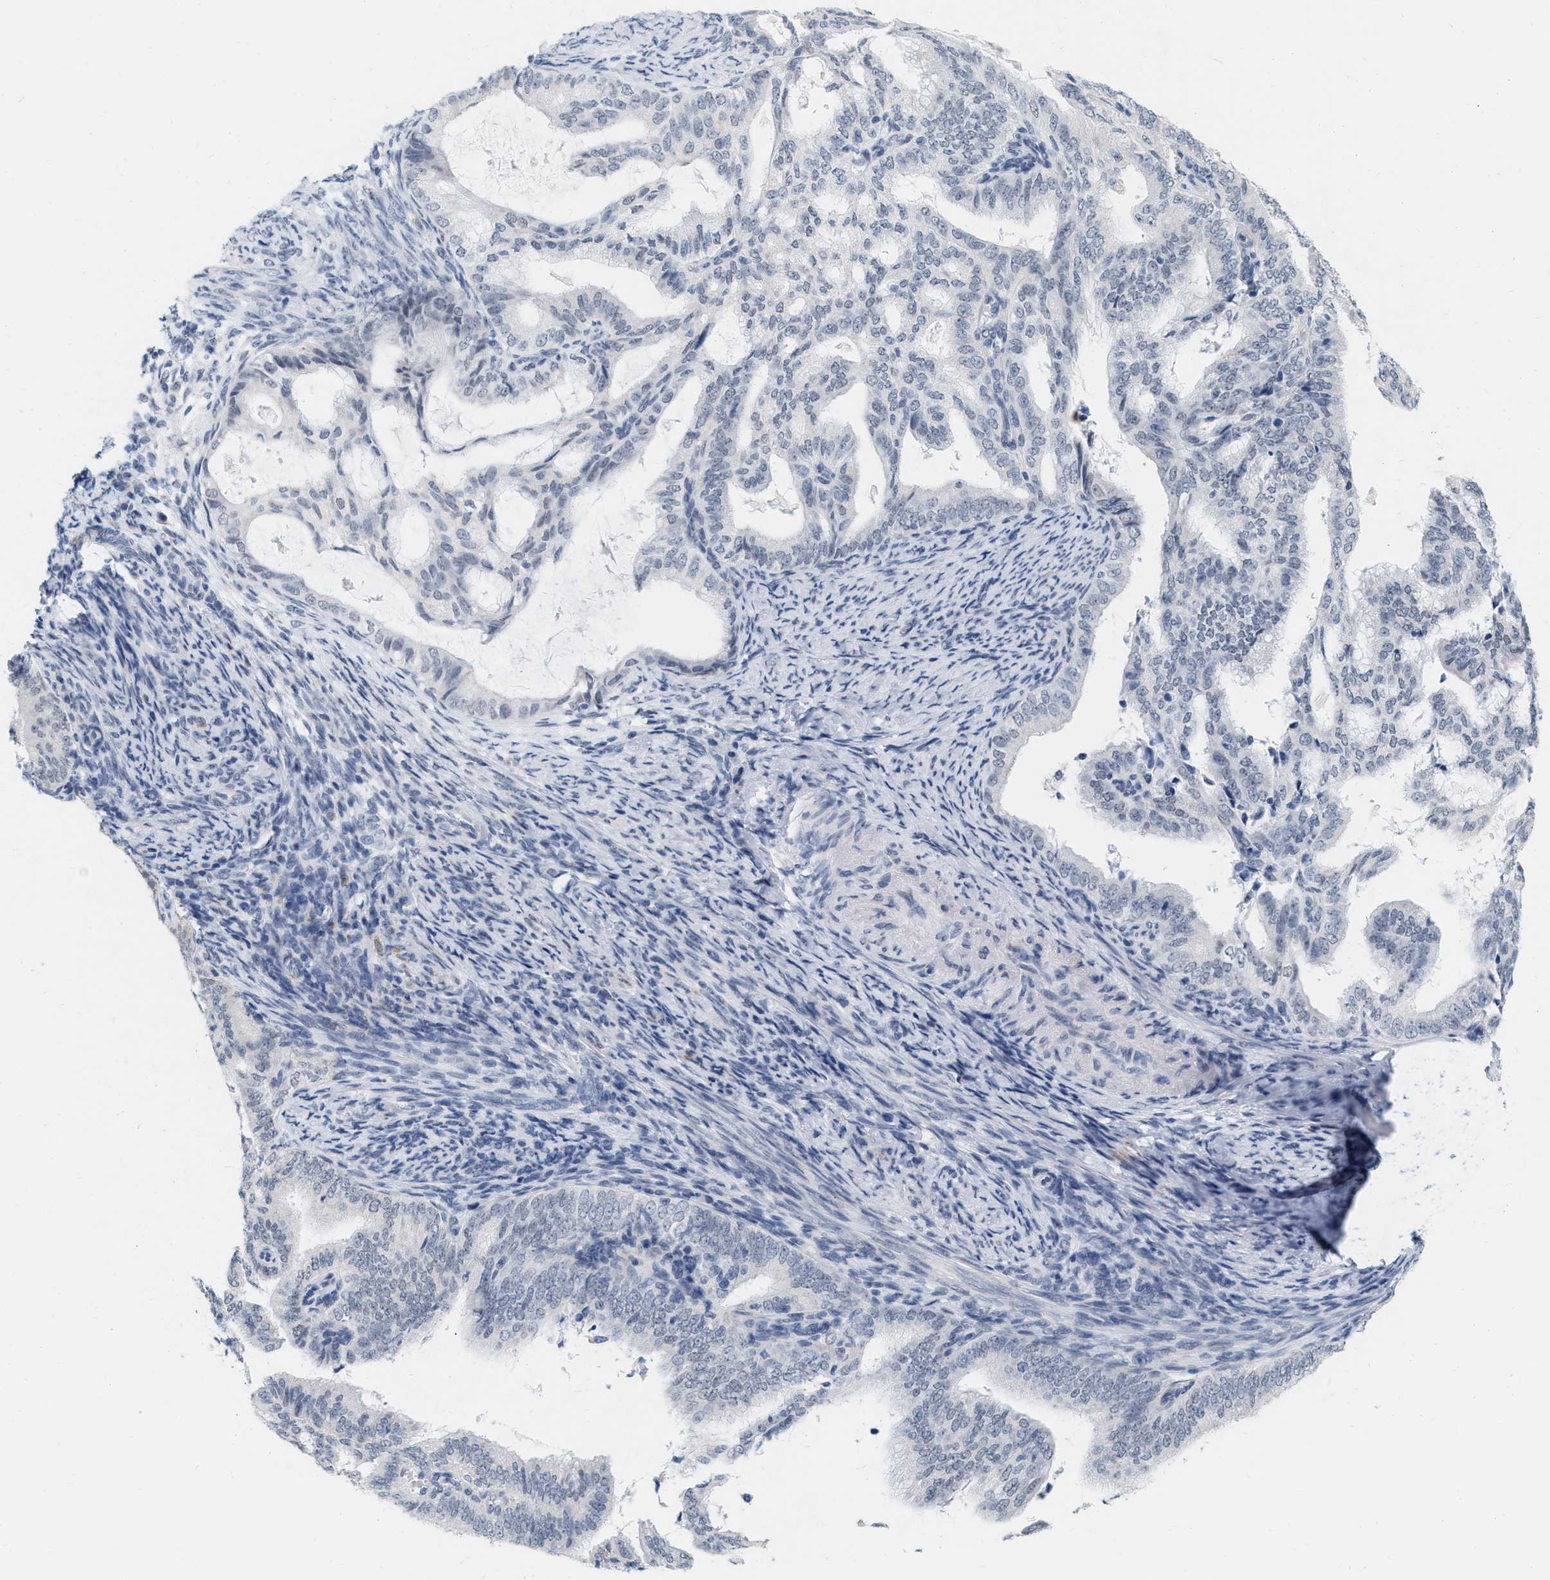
{"staining": {"intensity": "negative", "quantity": "none", "location": "none"}, "tissue": "endometrial cancer", "cell_type": "Tumor cells", "image_type": "cancer", "snomed": [{"axis": "morphology", "description": "Adenocarcinoma, NOS"}, {"axis": "topography", "description": "Endometrium"}], "caption": "IHC micrograph of endometrial cancer (adenocarcinoma) stained for a protein (brown), which shows no positivity in tumor cells.", "gene": "XIRP1", "patient": {"sex": "female", "age": 58}}